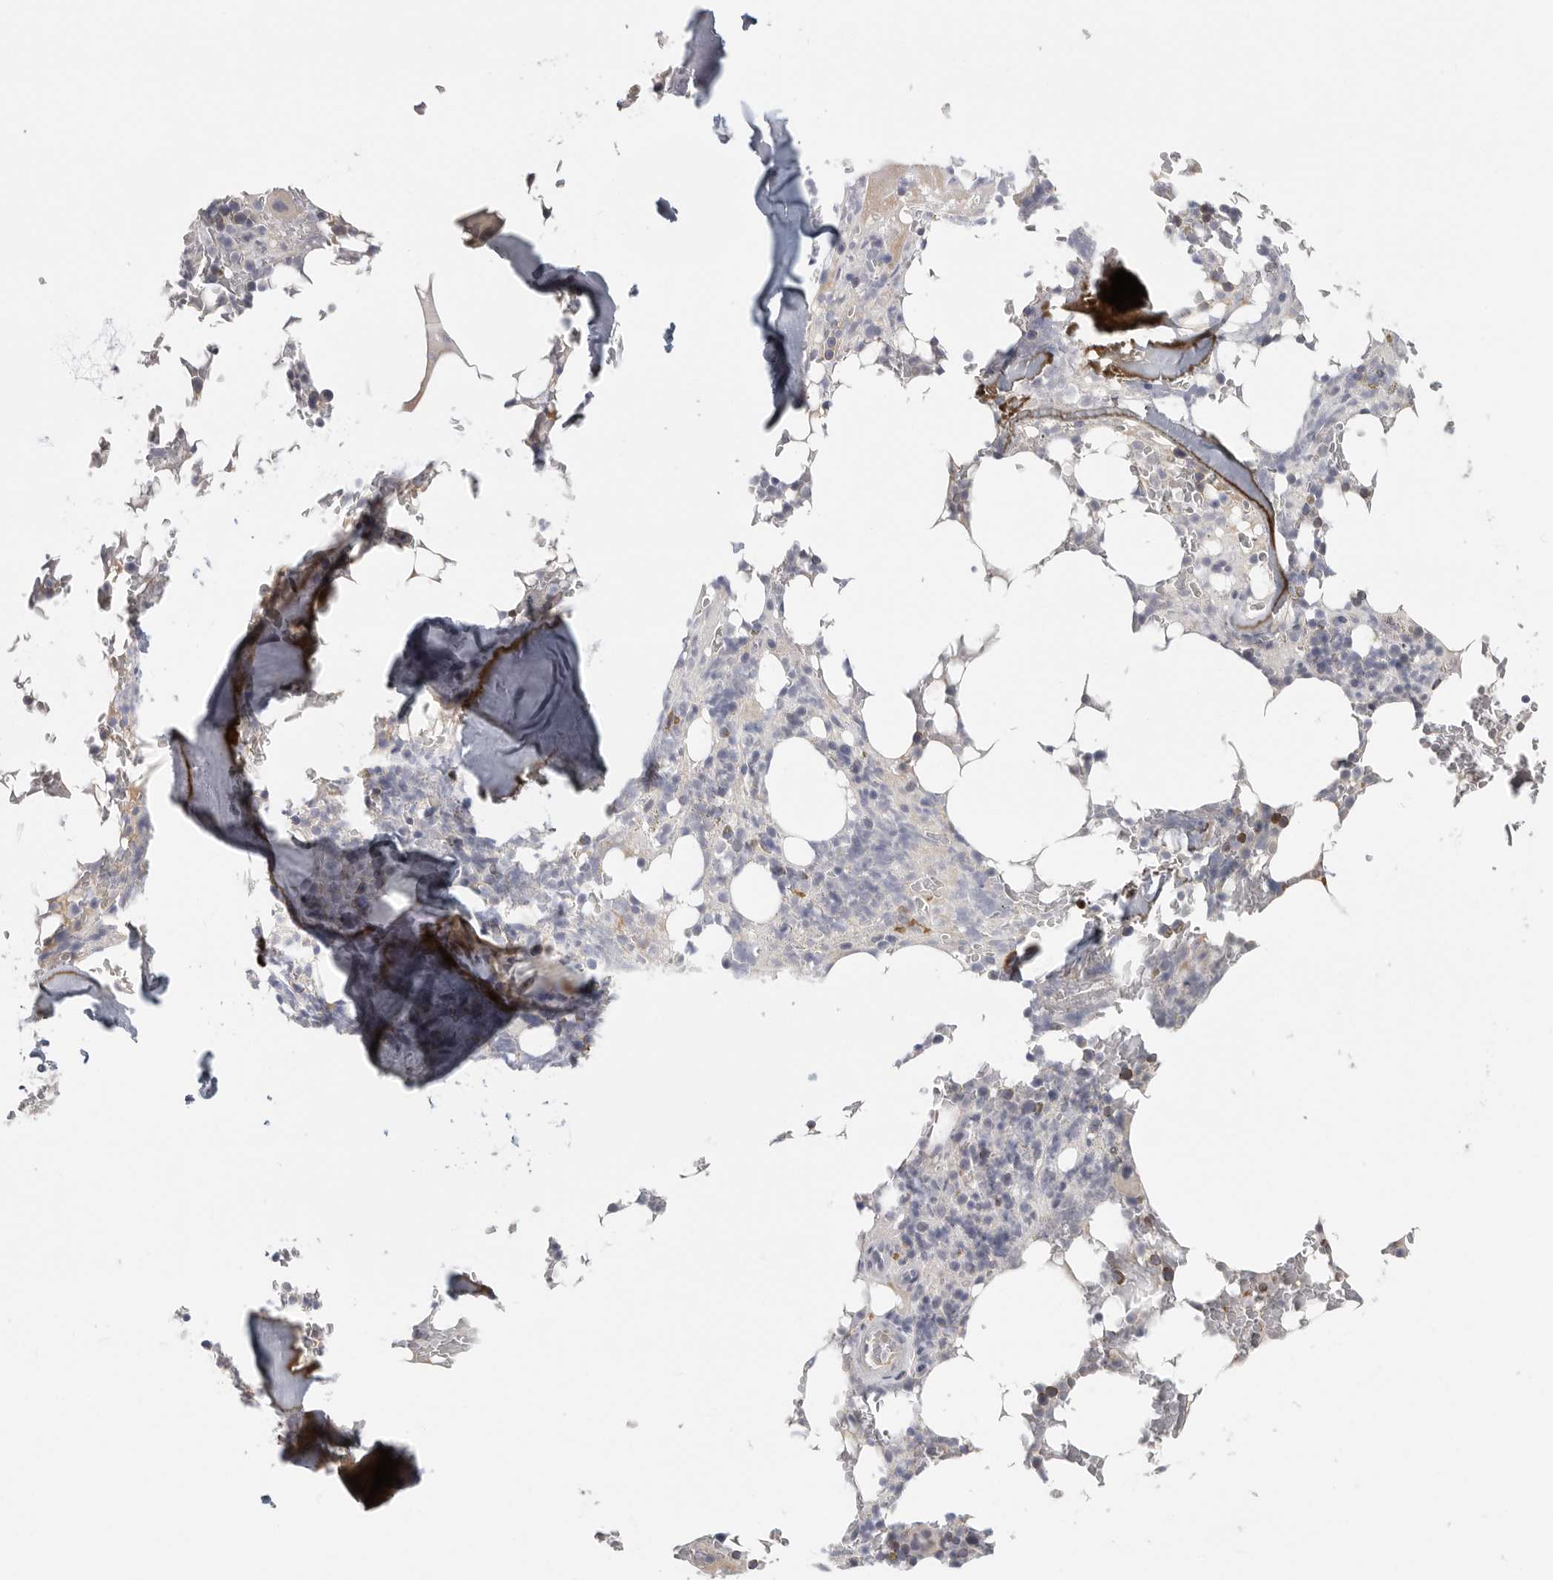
{"staining": {"intensity": "negative", "quantity": "none", "location": "none"}, "tissue": "bone marrow", "cell_type": "Hematopoietic cells", "image_type": "normal", "snomed": [{"axis": "morphology", "description": "Normal tissue, NOS"}, {"axis": "topography", "description": "Bone marrow"}], "caption": "Photomicrograph shows no protein staining in hematopoietic cells of normal bone marrow. The staining was performed using DAB to visualize the protein expression in brown, while the nuclei were stained in blue with hematoxylin (Magnification: 20x).", "gene": "DNAJC11", "patient": {"sex": "male", "age": 58}}